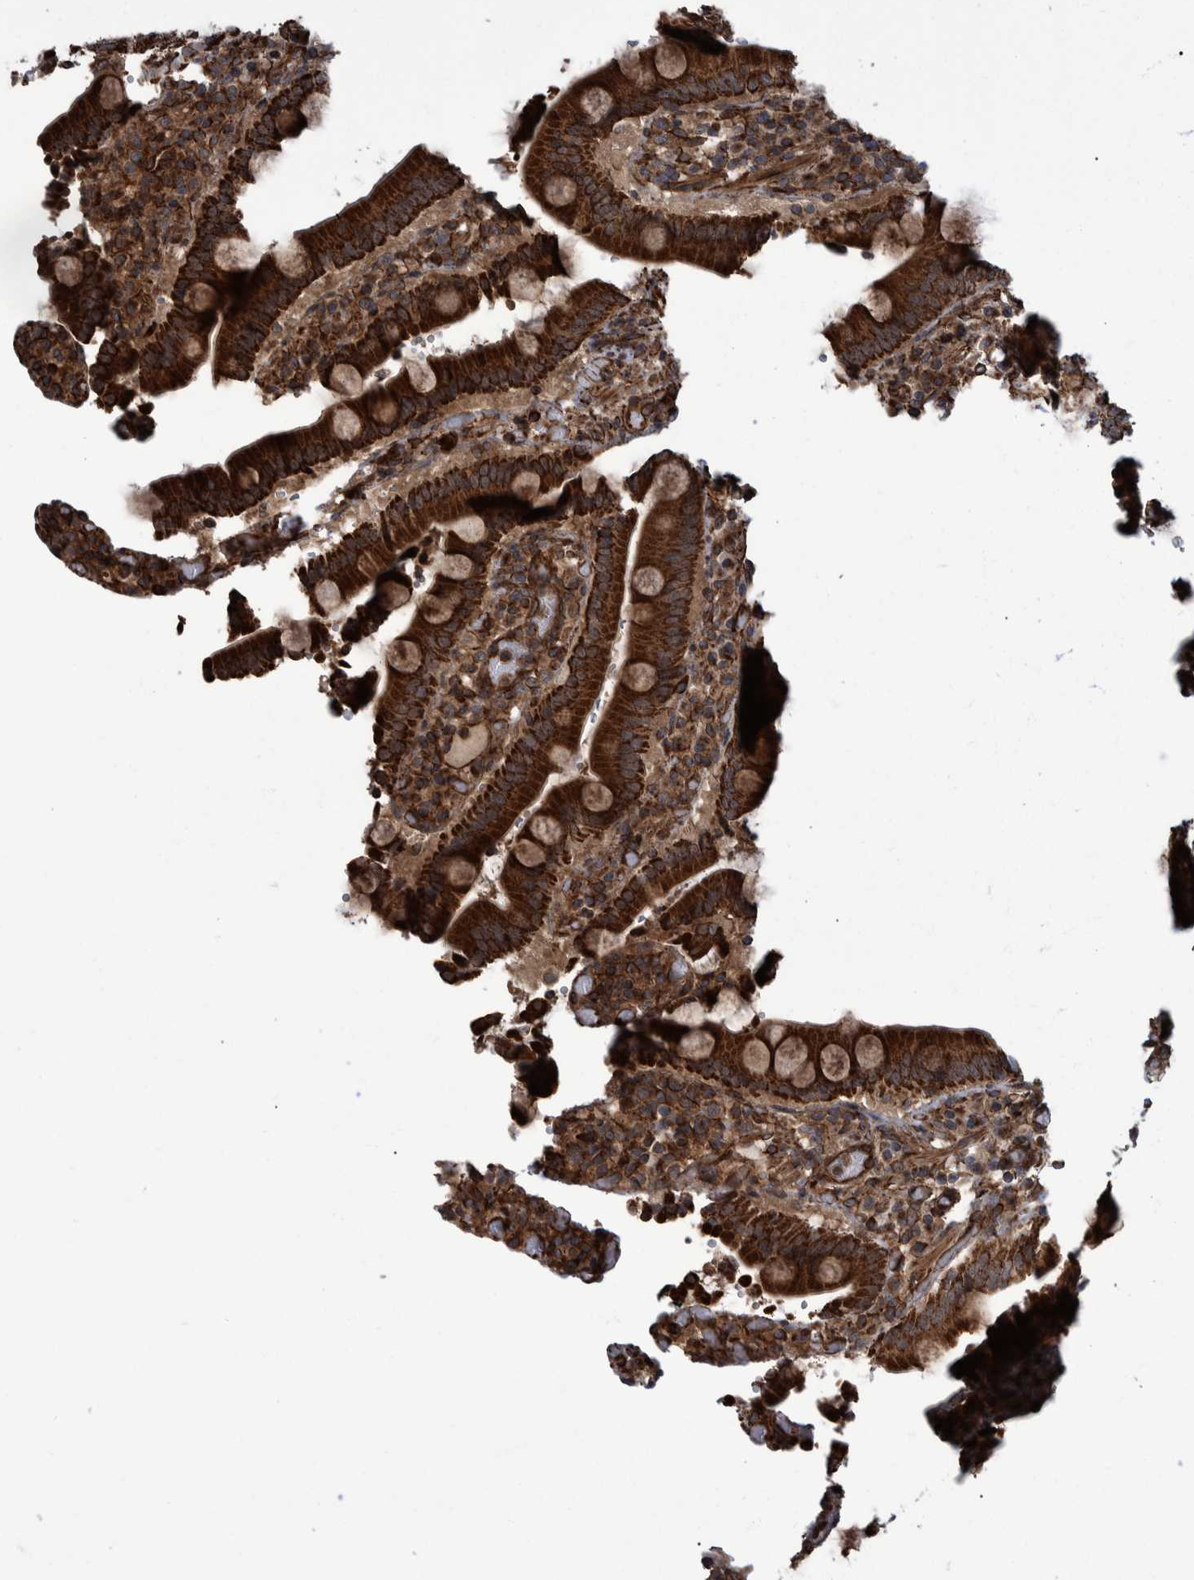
{"staining": {"intensity": "strong", "quantity": ">75%", "location": "cytoplasmic/membranous"}, "tissue": "duodenum", "cell_type": "Glandular cells", "image_type": "normal", "snomed": [{"axis": "morphology", "description": "Normal tissue, NOS"}, {"axis": "topography", "description": "Small intestine, NOS"}], "caption": "Approximately >75% of glandular cells in normal duodenum demonstrate strong cytoplasmic/membranous protein positivity as visualized by brown immunohistochemical staining.", "gene": "TNFRSF10B", "patient": {"sex": "female", "age": 71}}